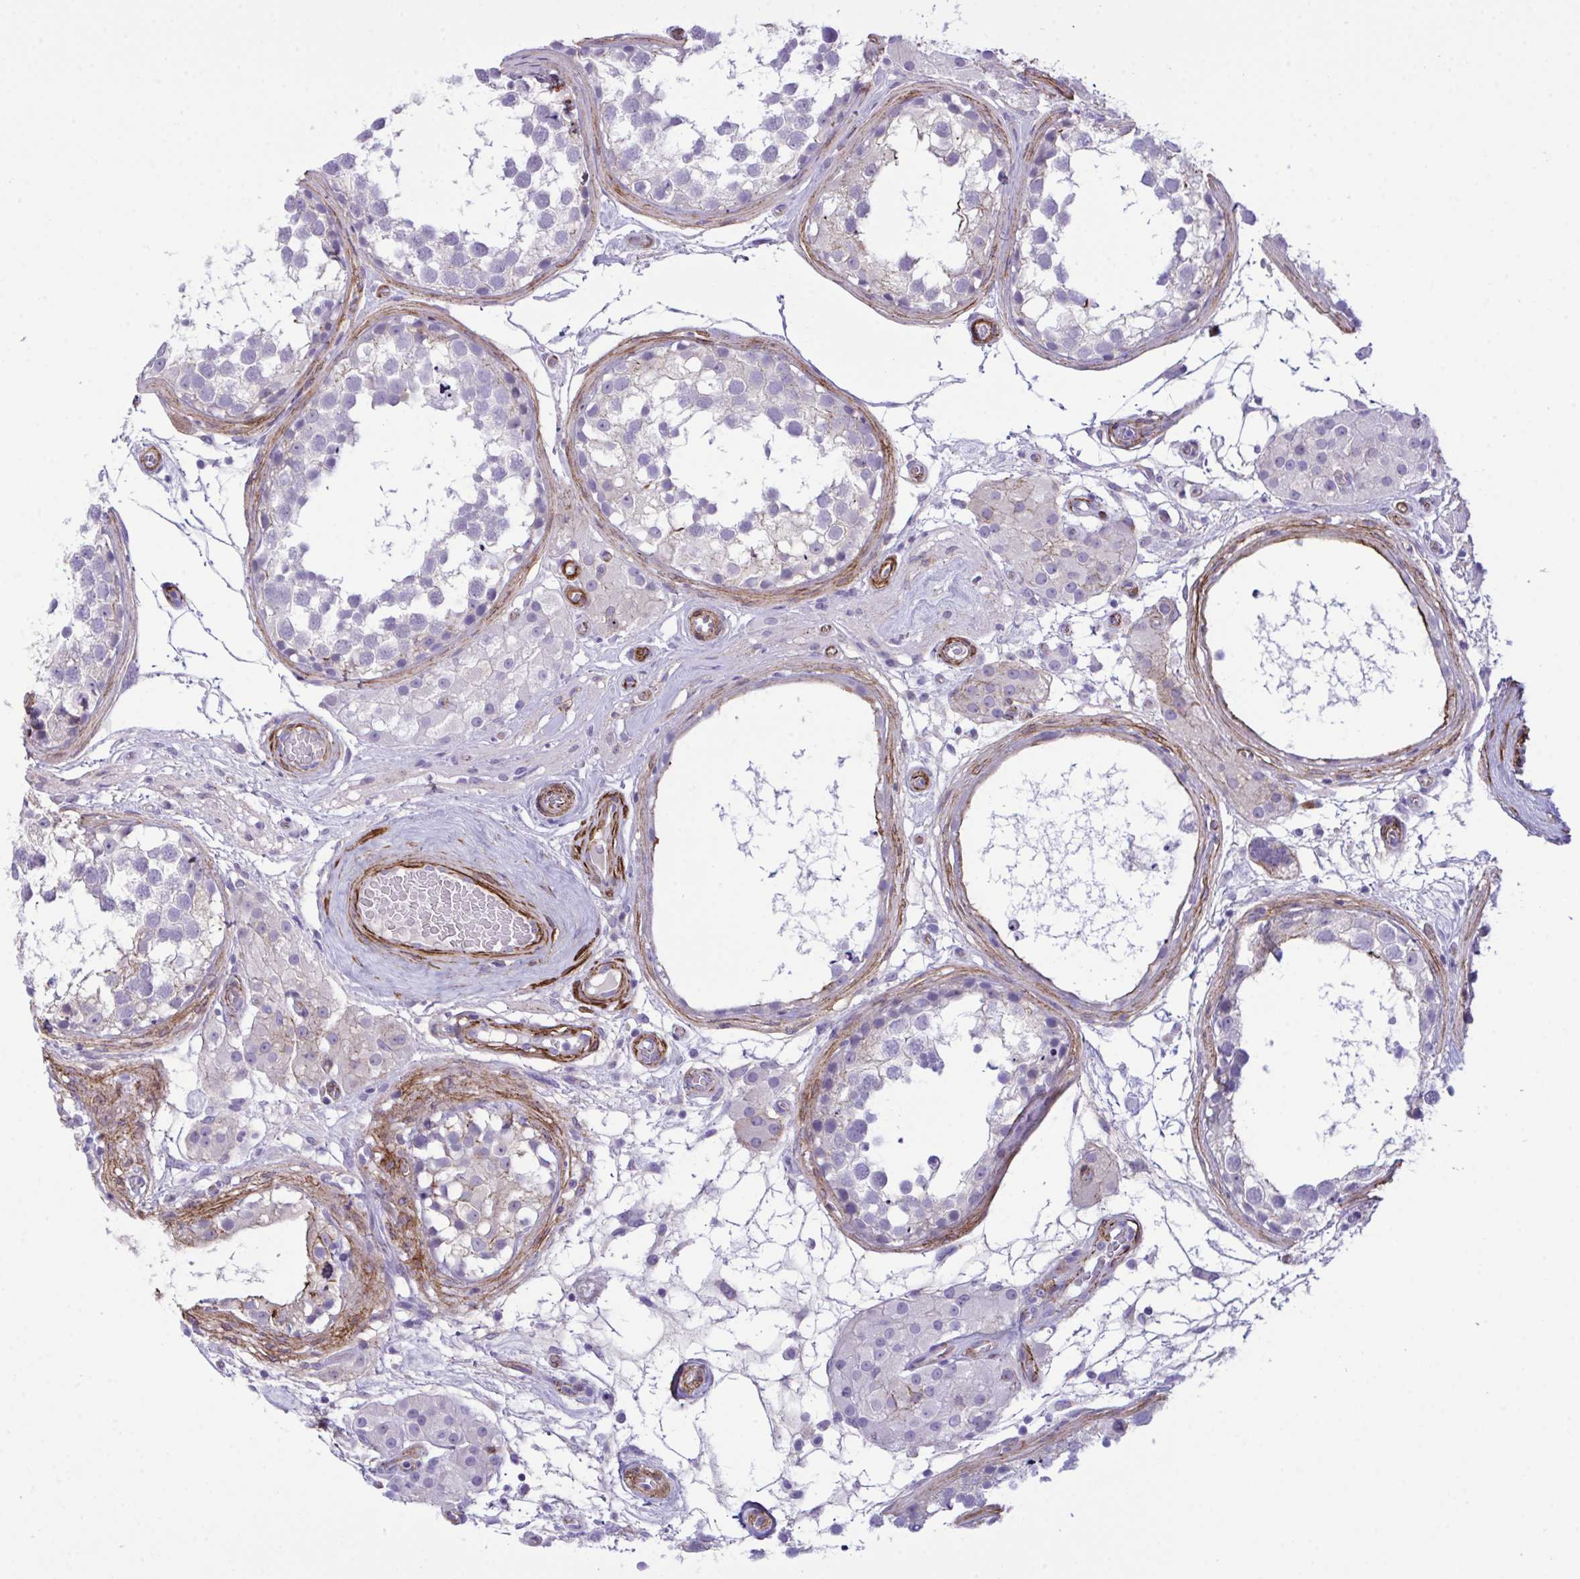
{"staining": {"intensity": "negative", "quantity": "none", "location": "none"}, "tissue": "testis", "cell_type": "Cells in seminiferous ducts", "image_type": "normal", "snomed": [{"axis": "morphology", "description": "Normal tissue, NOS"}, {"axis": "morphology", "description": "Seminoma, NOS"}, {"axis": "topography", "description": "Testis"}], "caption": "An IHC histopathology image of benign testis is shown. There is no staining in cells in seminiferous ducts of testis. Nuclei are stained in blue.", "gene": "SYNPO2L", "patient": {"sex": "male", "age": 65}}